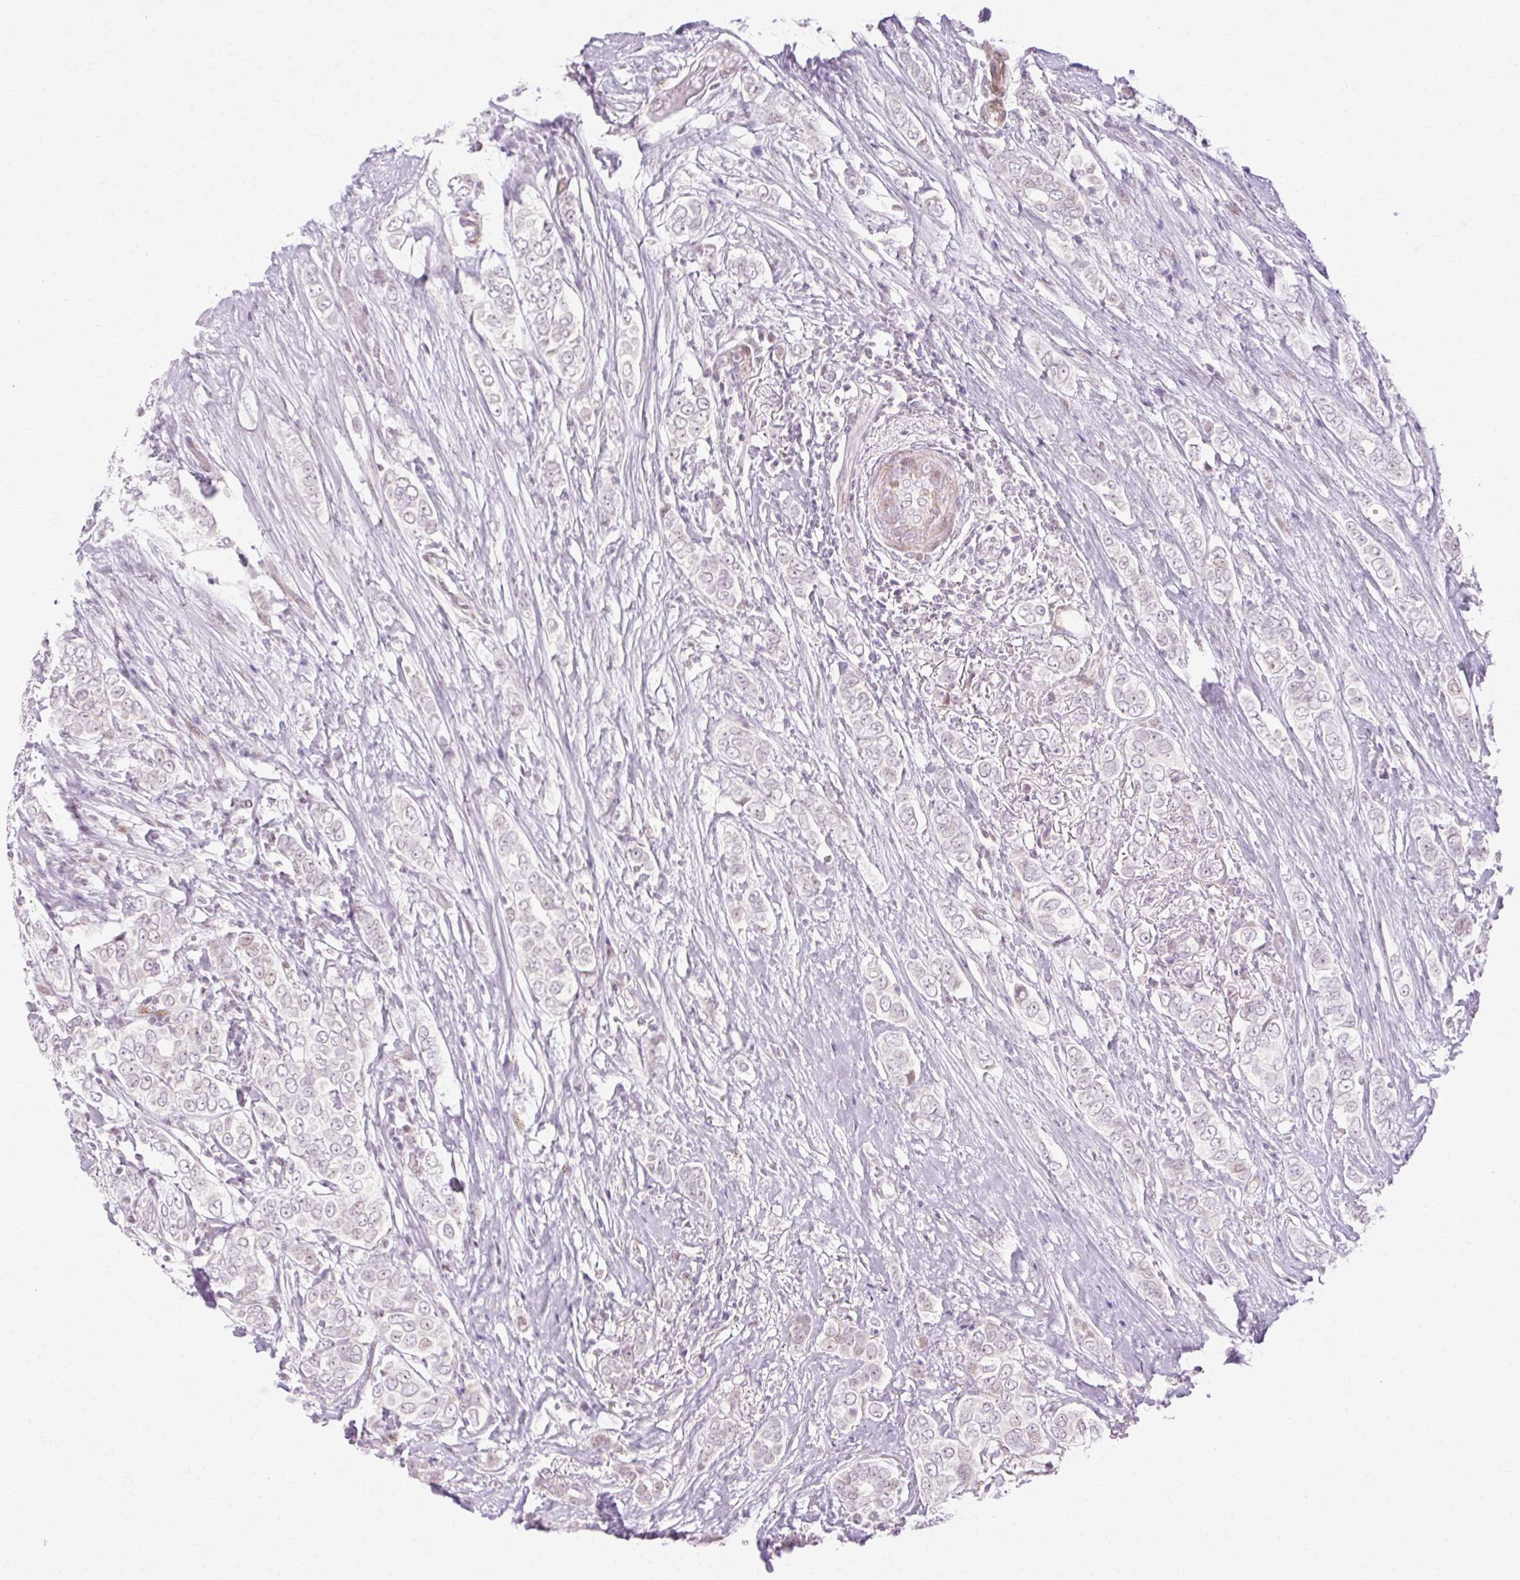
{"staining": {"intensity": "negative", "quantity": "none", "location": "none"}, "tissue": "breast cancer", "cell_type": "Tumor cells", "image_type": "cancer", "snomed": [{"axis": "morphology", "description": "Lobular carcinoma"}, {"axis": "topography", "description": "Breast"}], "caption": "Lobular carcinoma (breast) was stained to show a protein in brown. There is no significant staining in tumor cells.", "gene": "C3orf49", "patient": {"sex": "female", "age": 51}}